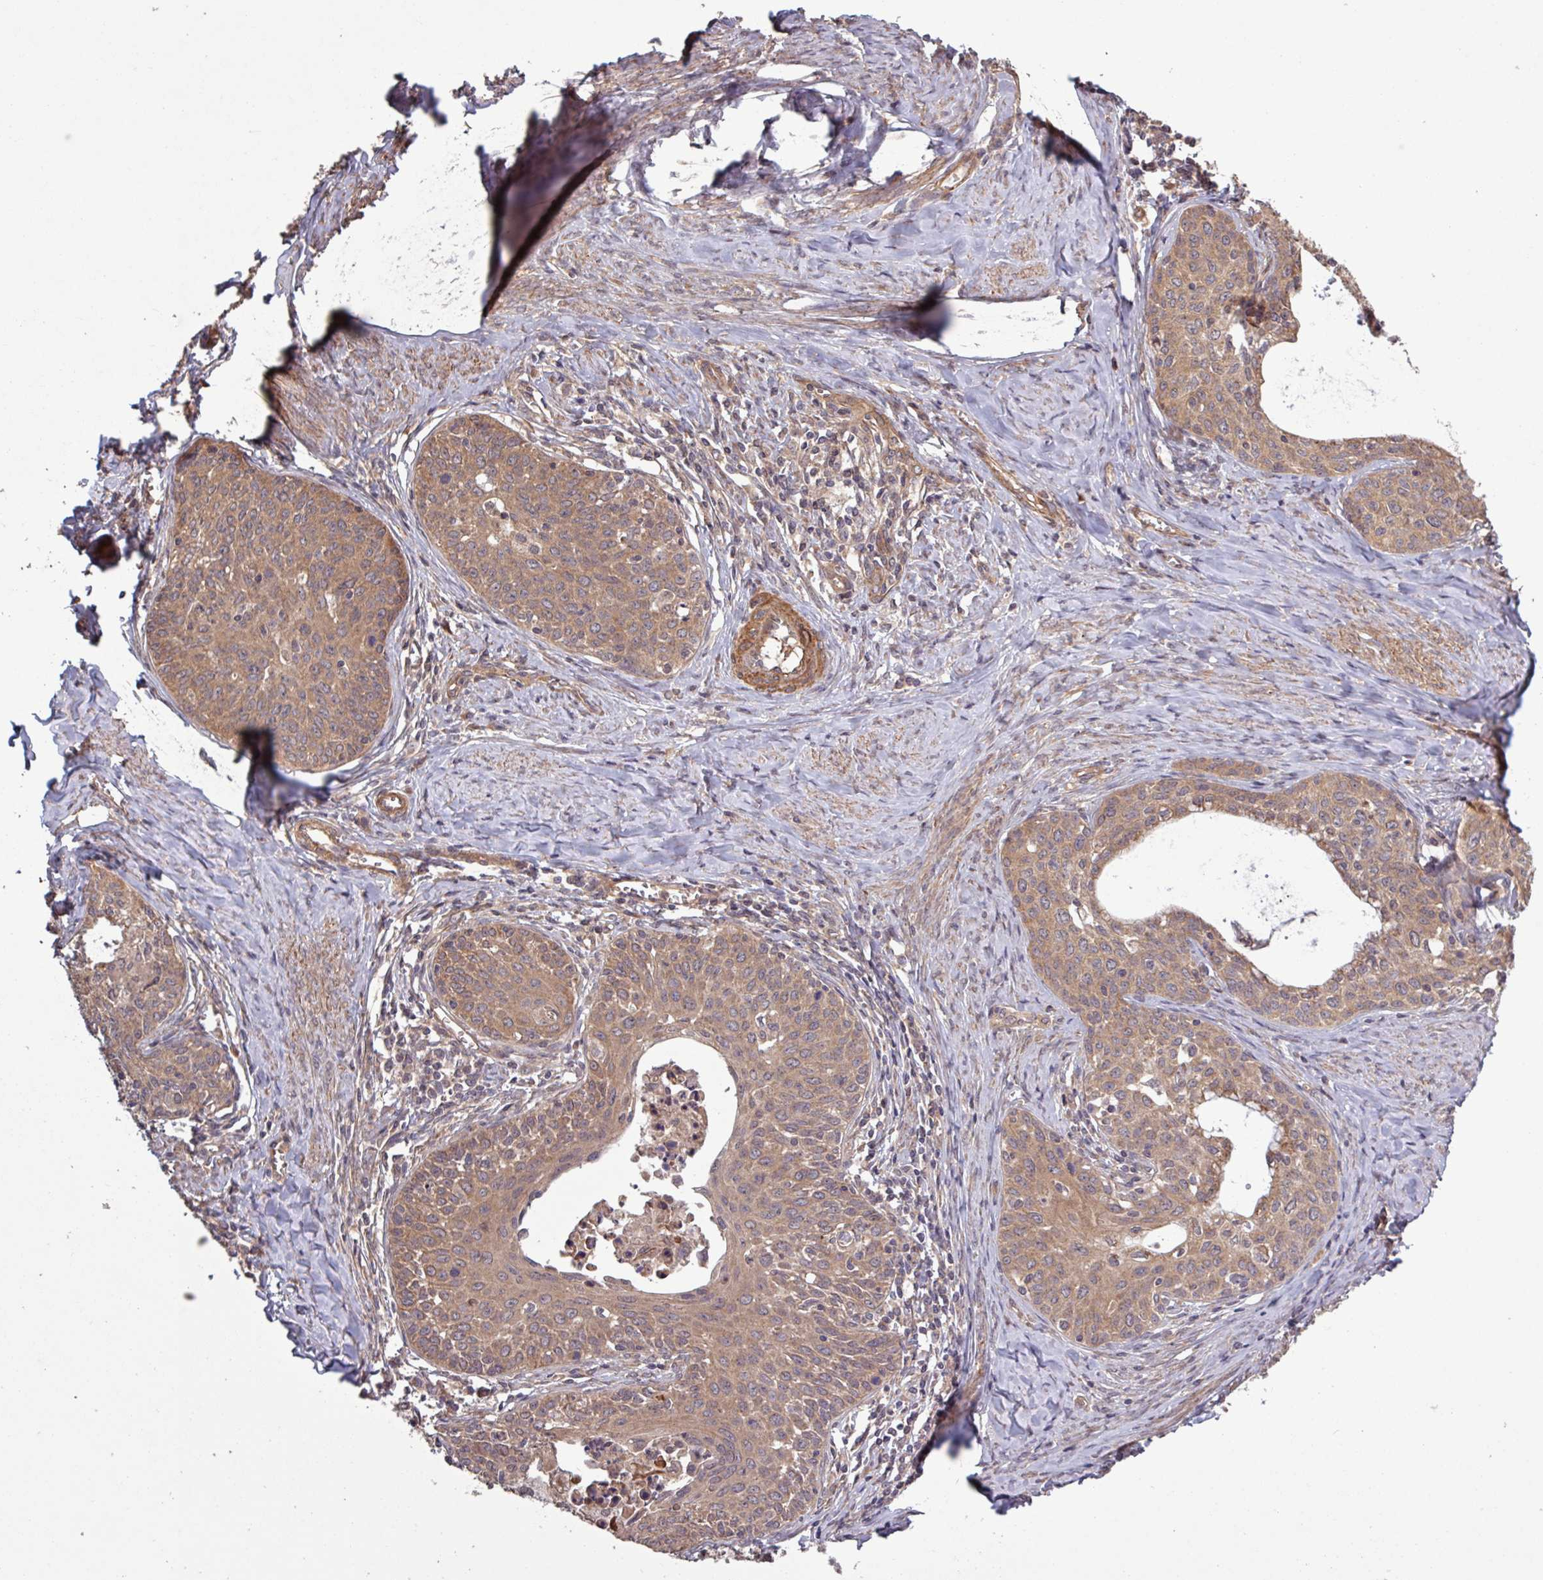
{"staining": {"intensity": "moderate", "quantity": ">75%", "location": "cytoplasmic/membranous"}, "tissue": "cervical cancer", "cell_type": "Tumor cells", "image_type": "cancer", "snomed": [{"axis": "morphology", "description": "Squamous cell carcinoma, NOS"}, {"axis": "morphology", "description": "Adenocarcinoma, NOS"}, {"axis": "topography", "description": "Cervix"}], "caption": "Squamous cell carcinoma (cervical) stained for a protein reveals moderate cytoplasmic/membranous positivity in tumor cells.", "gene": "TRABD2A", "patient": {"sex": "female", "age": 52}}